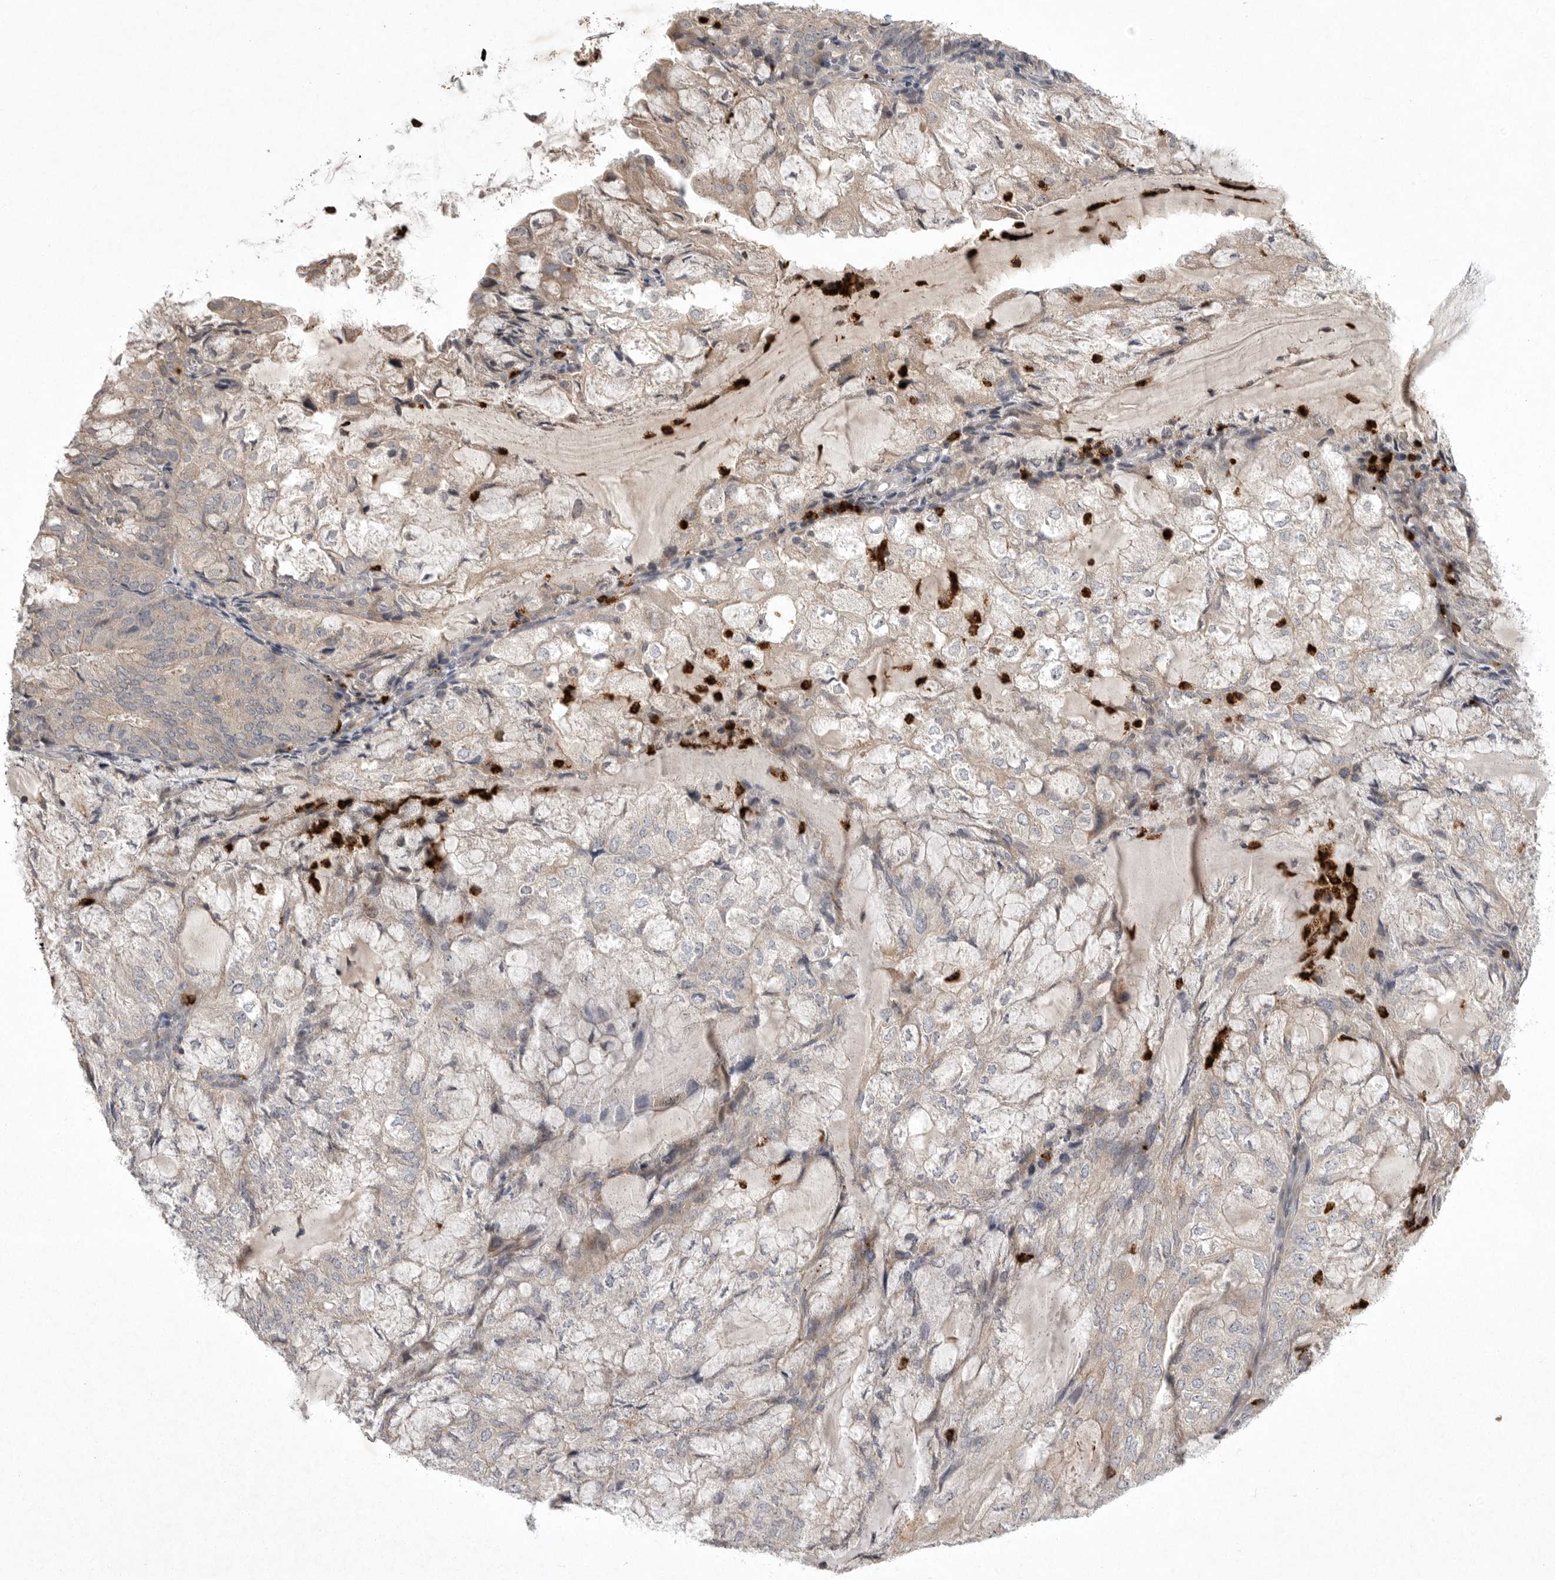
{"staining": {"intensity": "weak", "quantity": "25%-75%", "location": "cytoplasmic/membranous"}, "tissue": "endometrial cancer", "cell_type": "Tumor cells", "image_type": "cancer", "snomed": [{"axis": "morphology", "description": "Adenocarcinoma, NOS"}, {"axis": "topography", "description": "Endometrium"}], "caption": "This is a histology image of immunohistochemistry (IHC) staining of endometrial cancer (adenocarcinoma), which shows weak positivity in the cytoplasmic/membranous of tumor cells.", "gene": "UBE3D", "patient": {"sex": "female", "age": 81}}